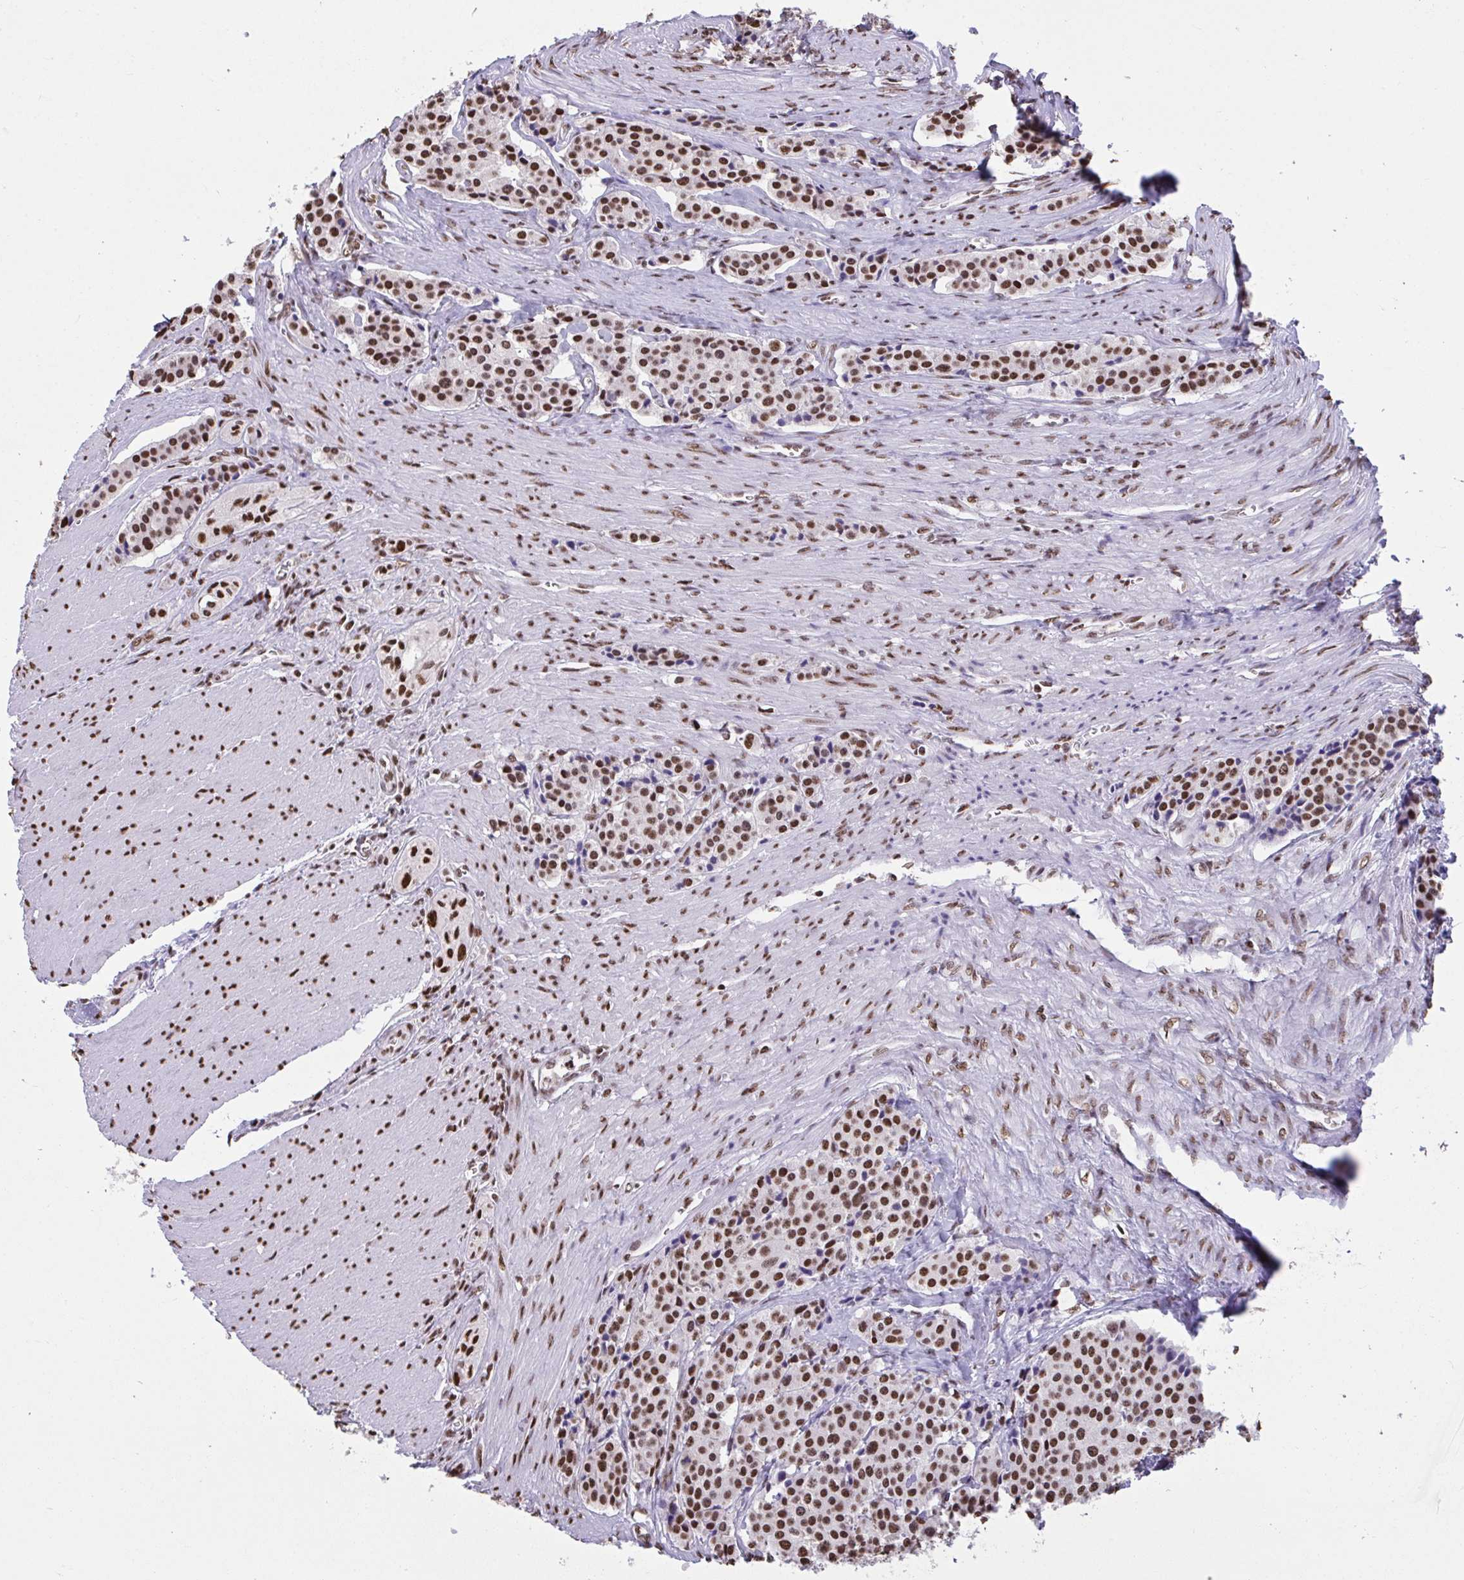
{"staining": {"intensity": "strong", "quantity": ">75%", "location": "nuclear"}, "tissue": "carcinoid", "cell_type": "Tumor cells", "image_type": "cancer", "snomed": [{"axis": "morphology", "description": "Carcinoid, malignant, NOS"}, {"axis": "topography", "description": "Small intestine"}], "caption": "Human malignant carcinoid stained with a protein marker demonstrates strong staining in tumor cells.", "gene": "HNRNPDL", "patient": {"sex": "male", "age": 73}}